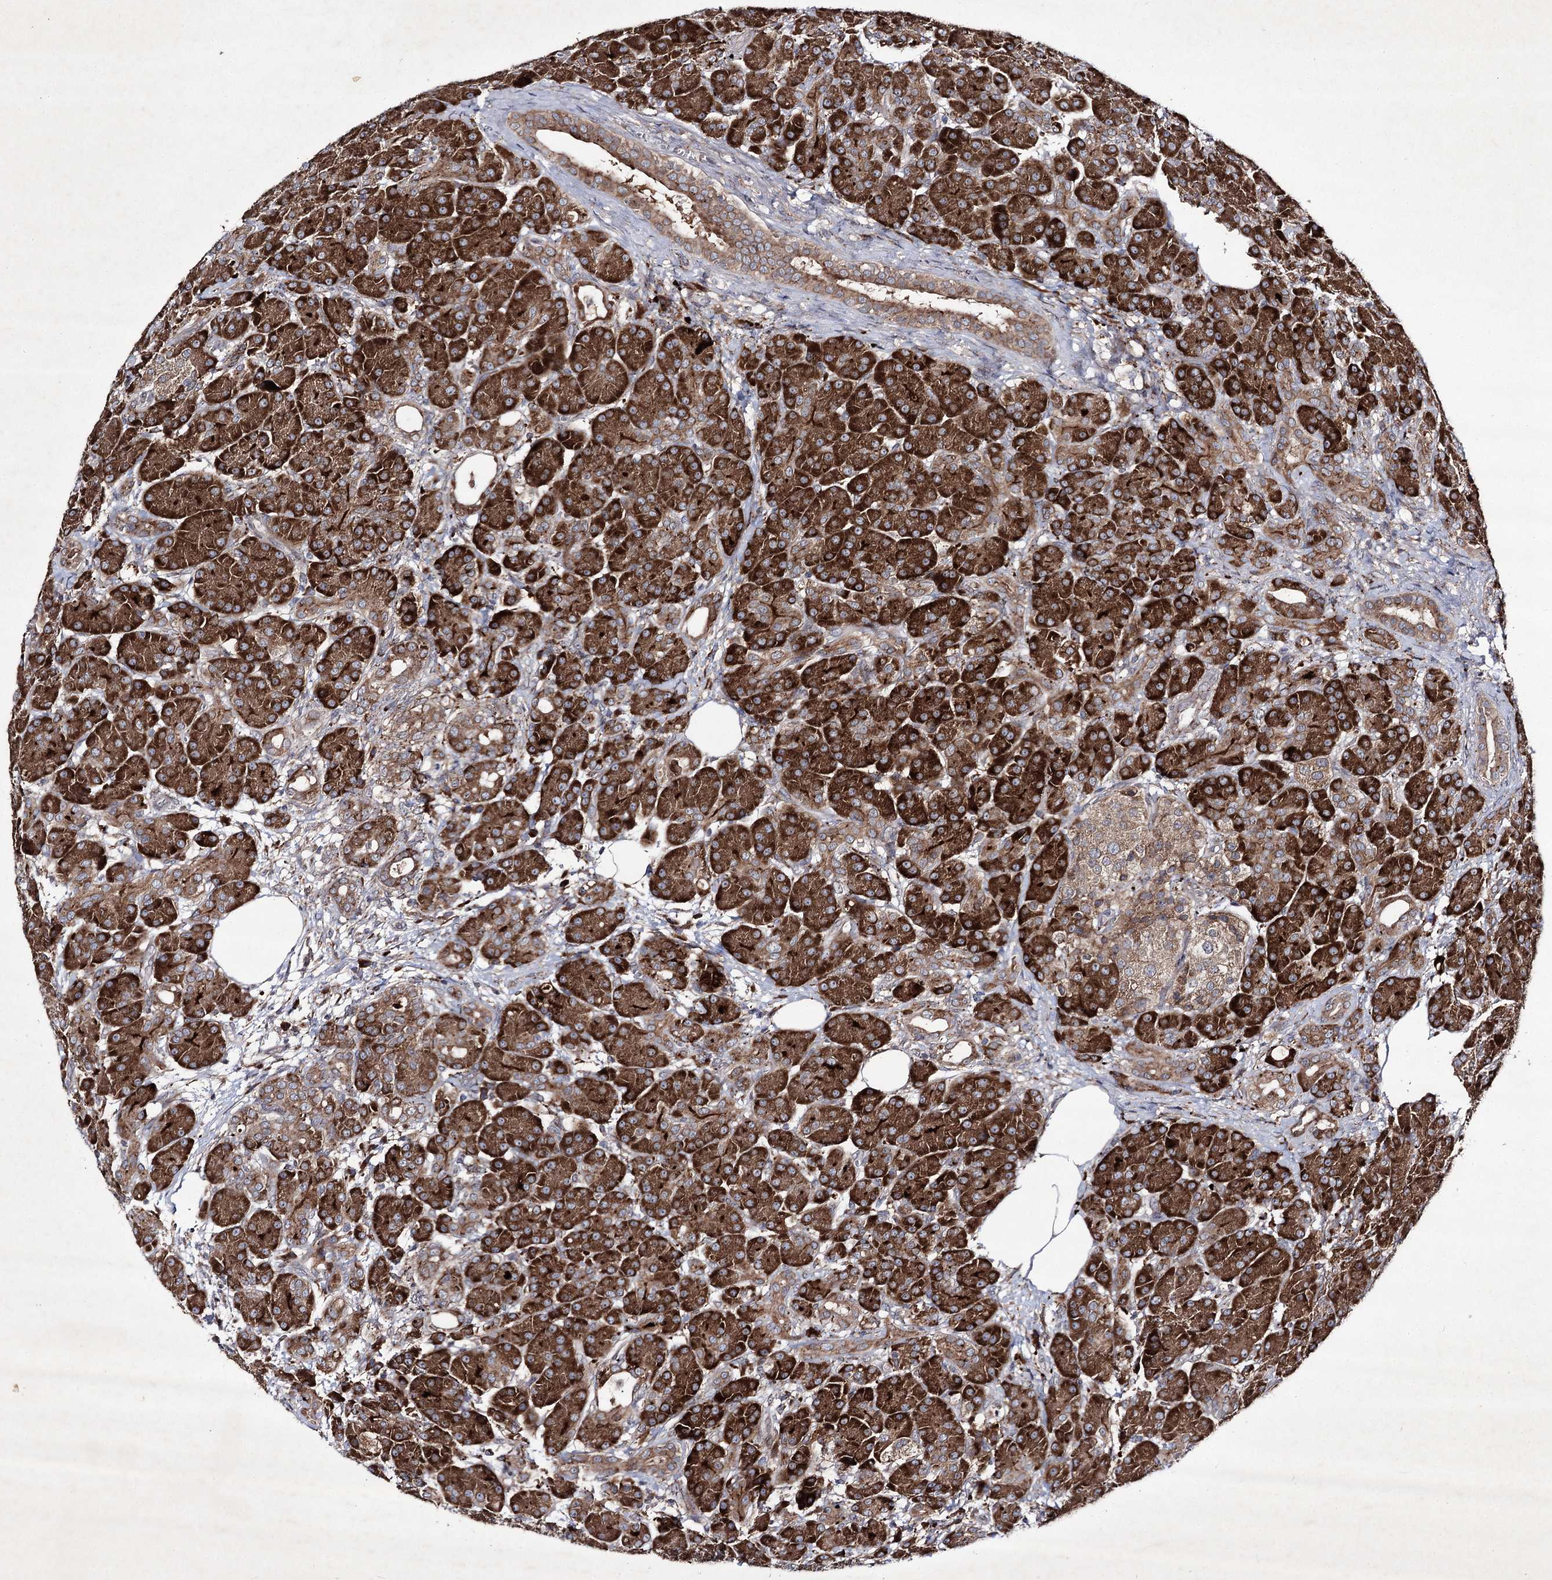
{"staining": {"intensity": "strong", "quantity": ">75%", "location": "cytoplasmic/membranous"}, "tissue": "pancreas", "cell_type": "Exocrine glandular cells", "image_type": "normal", "snomed": [{"axis": "morphology", "description": "Normal tissue, NOS"}, {"axis": "topography", "description": "Pancreas"}], "caption": "Pancreas stained with DAB IHC demonstrates high levels of strong cytoplasmic/membranous staining in about >75% of exocrine glandular cells. The protein of interest is shown in brown color, while the nuclei are stained blue.", "gene": "ALG9", "patient": {"sex": "male", "age": 63}}